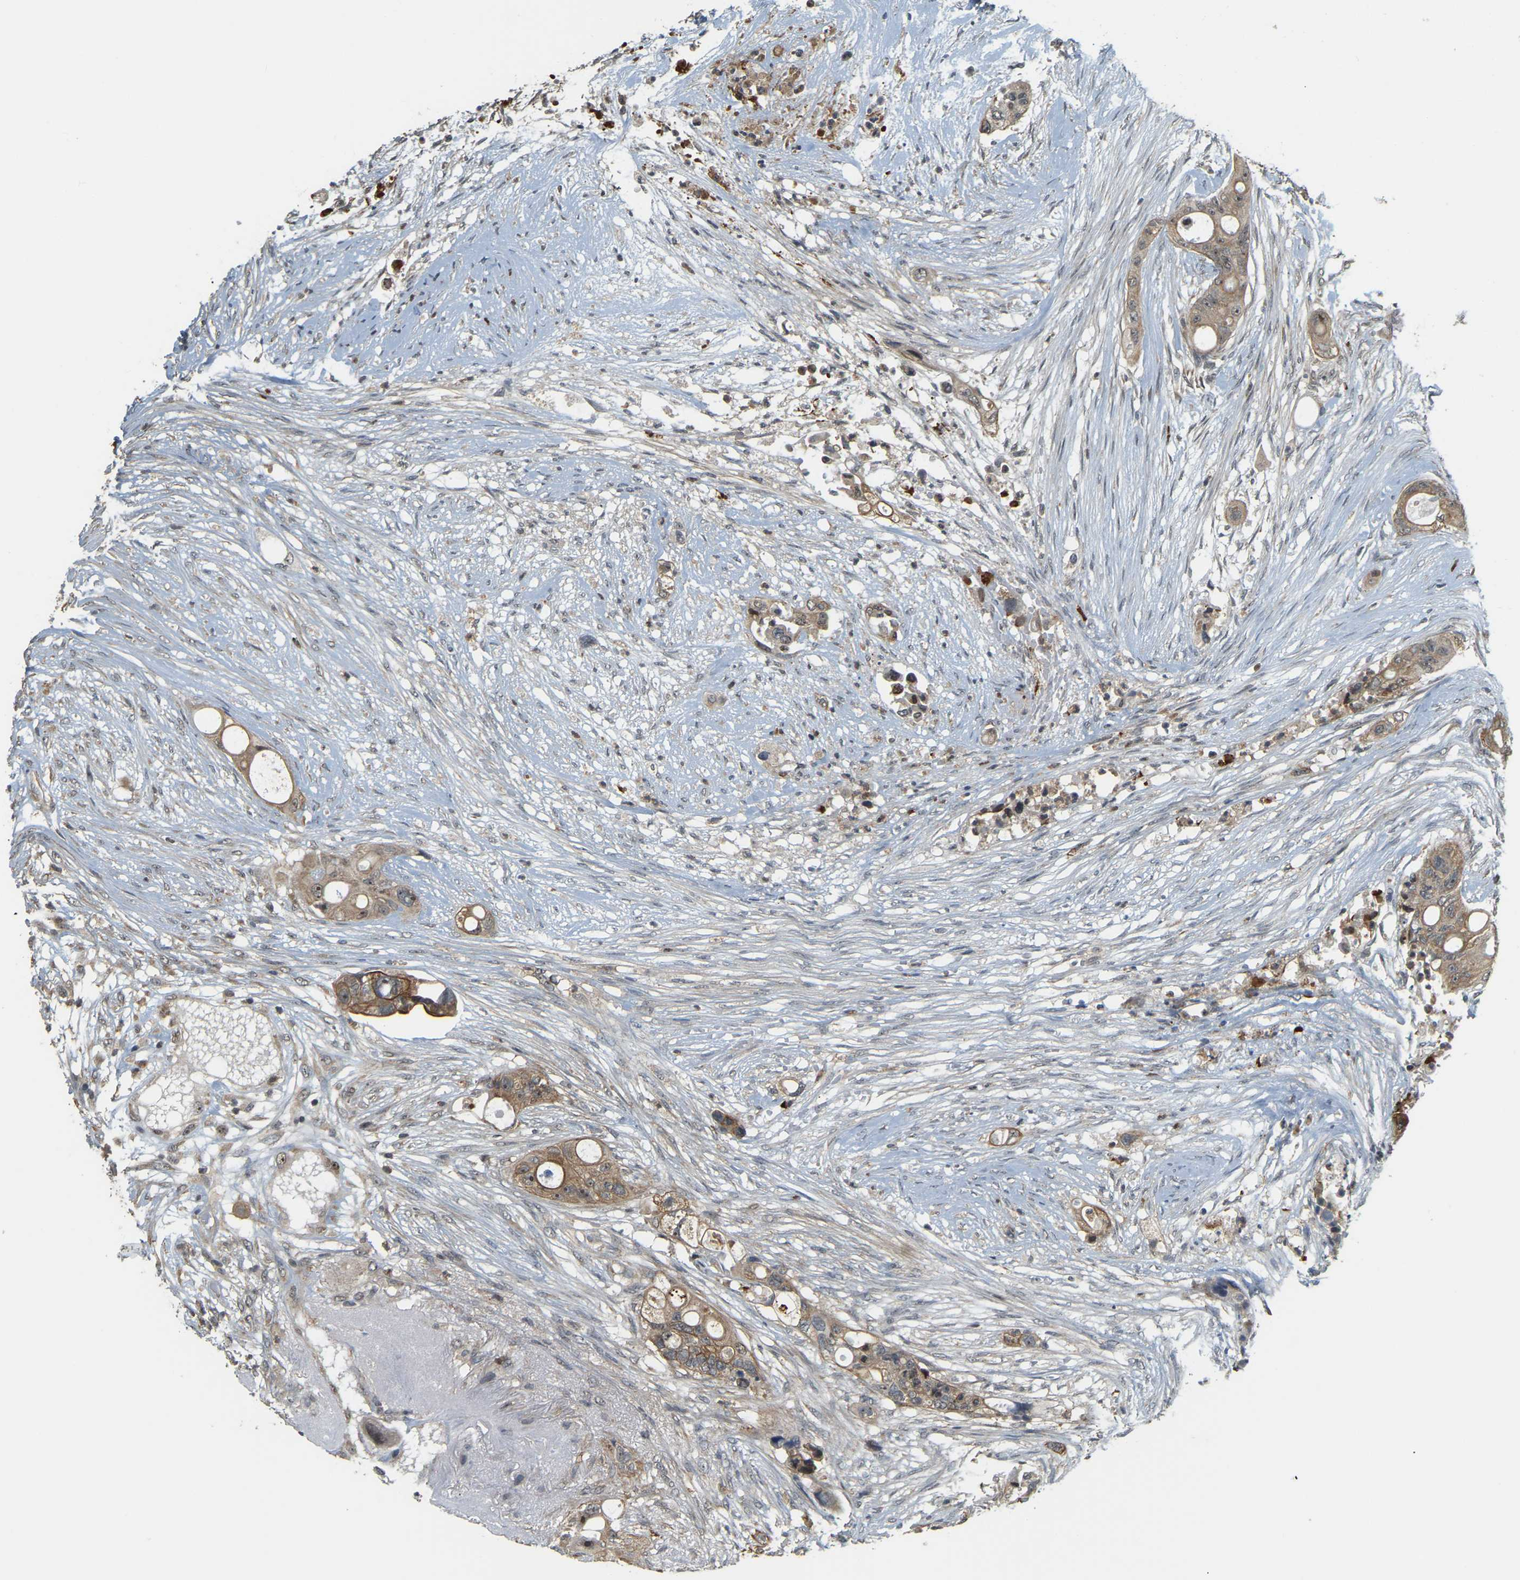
{"staining": {"intensity": "moderate", "quantity": ">75%", "location": "cytoplasmic/membranous"}, "tissue": "colorectal cancer", "cell_type": "Tumor cells", "image_type": "cancer", "snomed": [{"axis": "morphology", "description": "Adenocarcinoma, NOS"}, {"axis": "topography", "description": "Colon"}], "caption": "IHC micrograph of human colorectal cancer (adenocarcinoma) stained for a protein (brown), which exhibits medium levels of moderate cytoplasmic/membranous staining in about >75% of tumor cells.", "gene": "BRF2", "patient": {"sex": "female", "age": 57}}